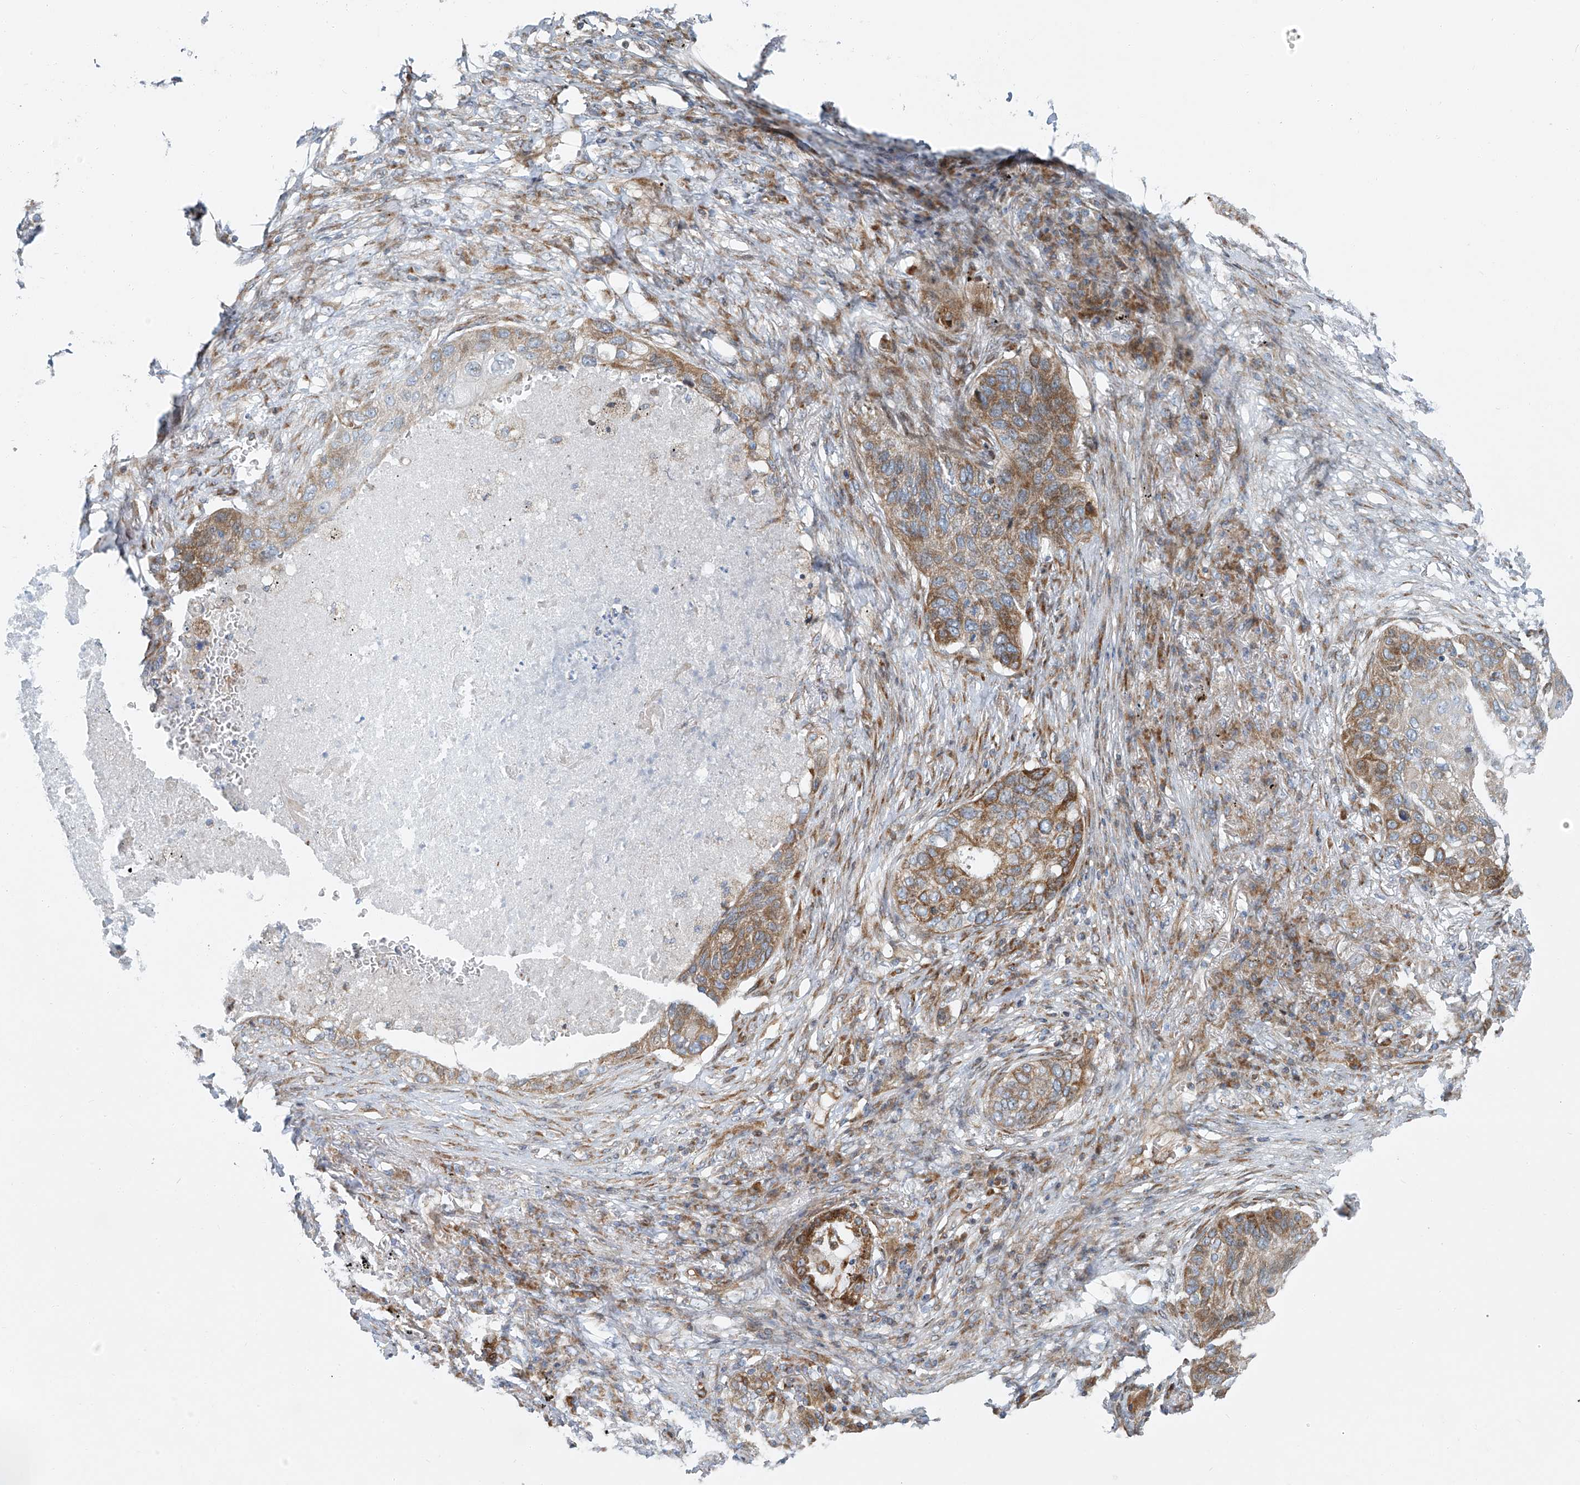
{"staining": {"intensity": "moderate", "quantity": "25%-75%", "location": "cytoplasmic/membranous"}, "tissue": "lung cancer", "cell_type": "Tumor cells", "image_type": "cancer", "snomed": [{"axis": "morphology", "description": "Squamous cell carcinoma, NOS"}, {"axis": "topography", "description": "Lung"}], "caption": "A medium amount of moderate cytoplasmic/membranous staining is present in approximately 25%-75% of tumor cells in squamous cell carcinoma (lung) tissue.", "gene": "HIC2", "patient": {"sex": "female", "age": 63}}